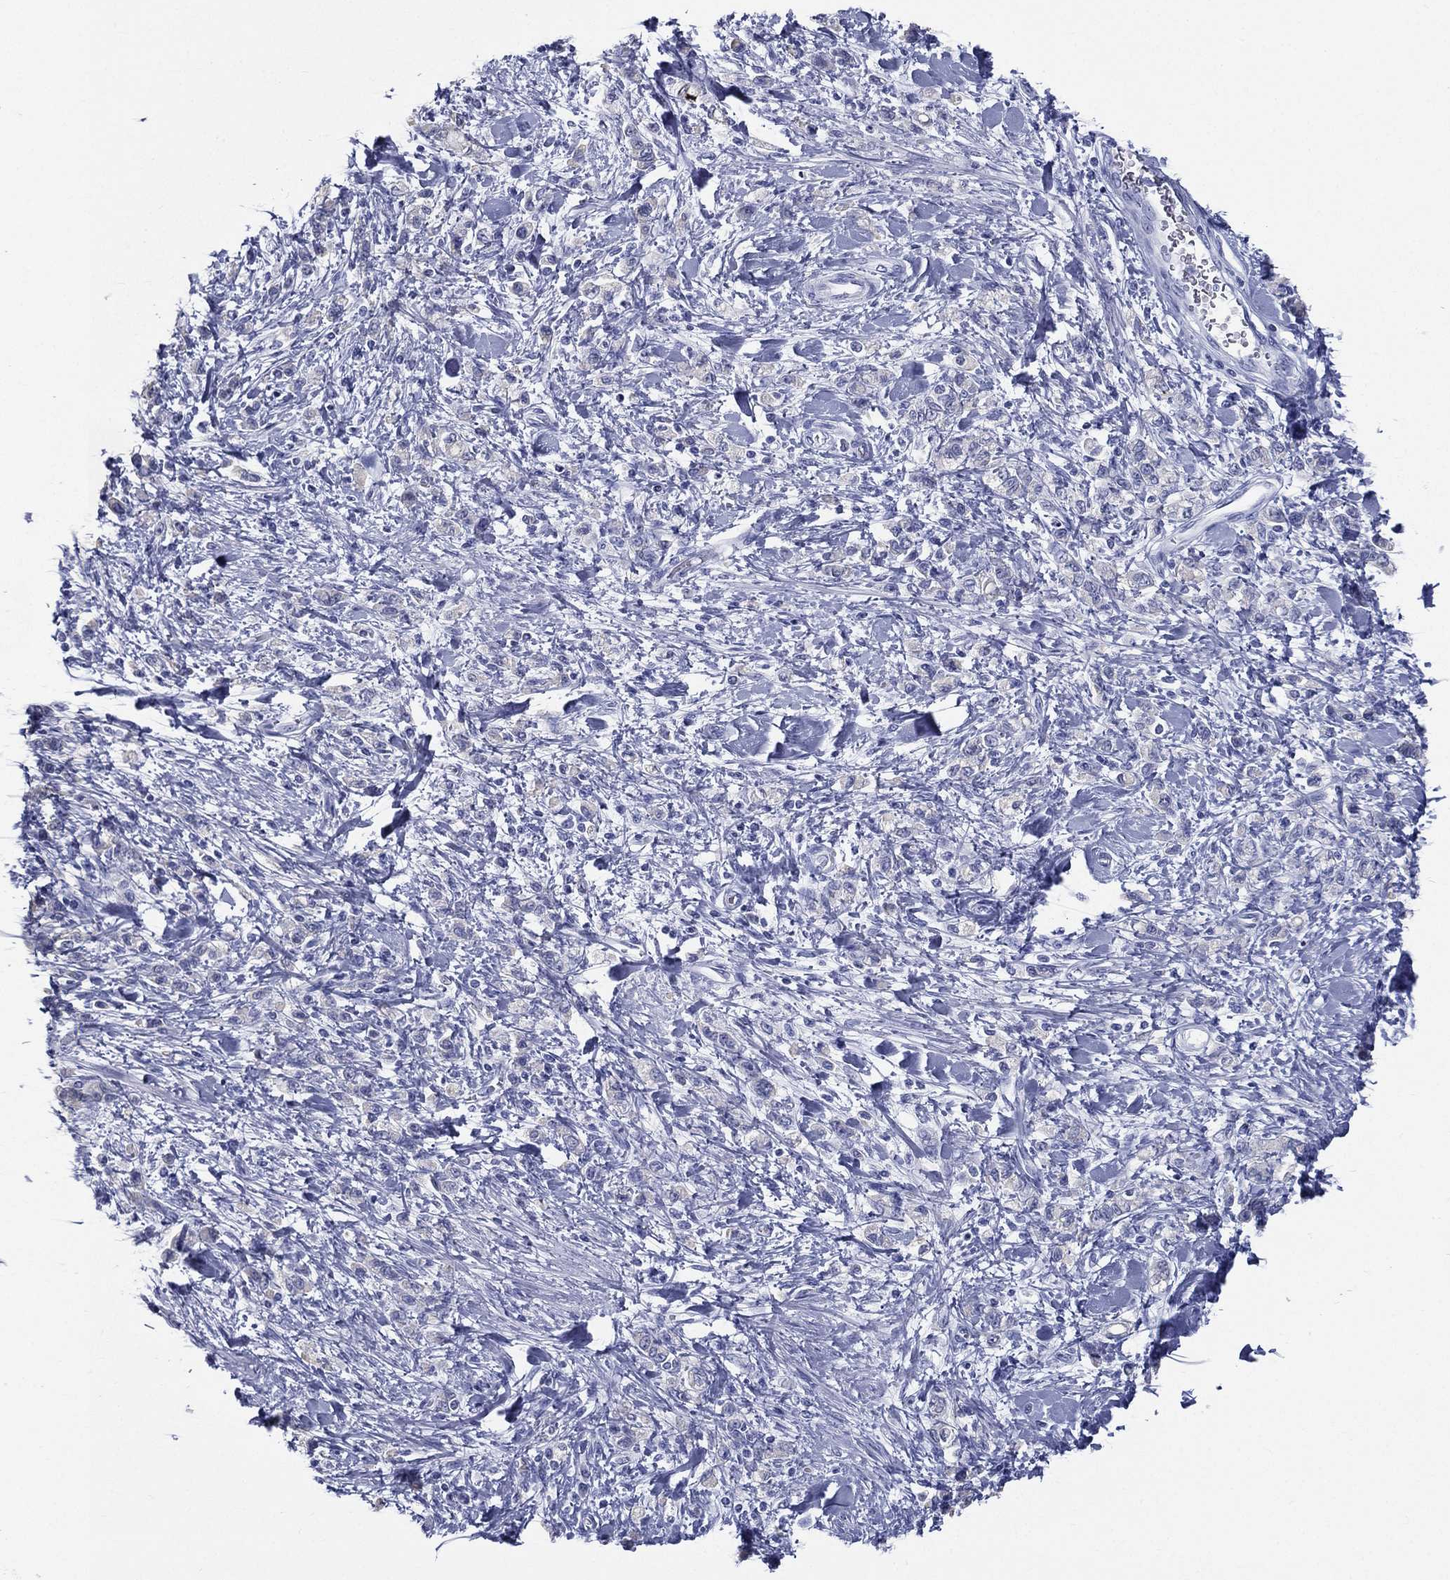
{"staining": {"intensity": "negative", "quantity": "none", "location": "none"}, "tissue": "stomach cancer", "cell_type": "Tumor cells", "image_type": "cancer", "snomed": [{"axis": "morphology", "description": "Adenocarcinoma, NOS"}, {"axis": "topography", "description": "Stomach"}], "caption": "Image shows no protein expression in tumor cells of stomach cancer tissue.", "gene": "RSPH4A", "patient": {"sex": "male", "age": 77}}